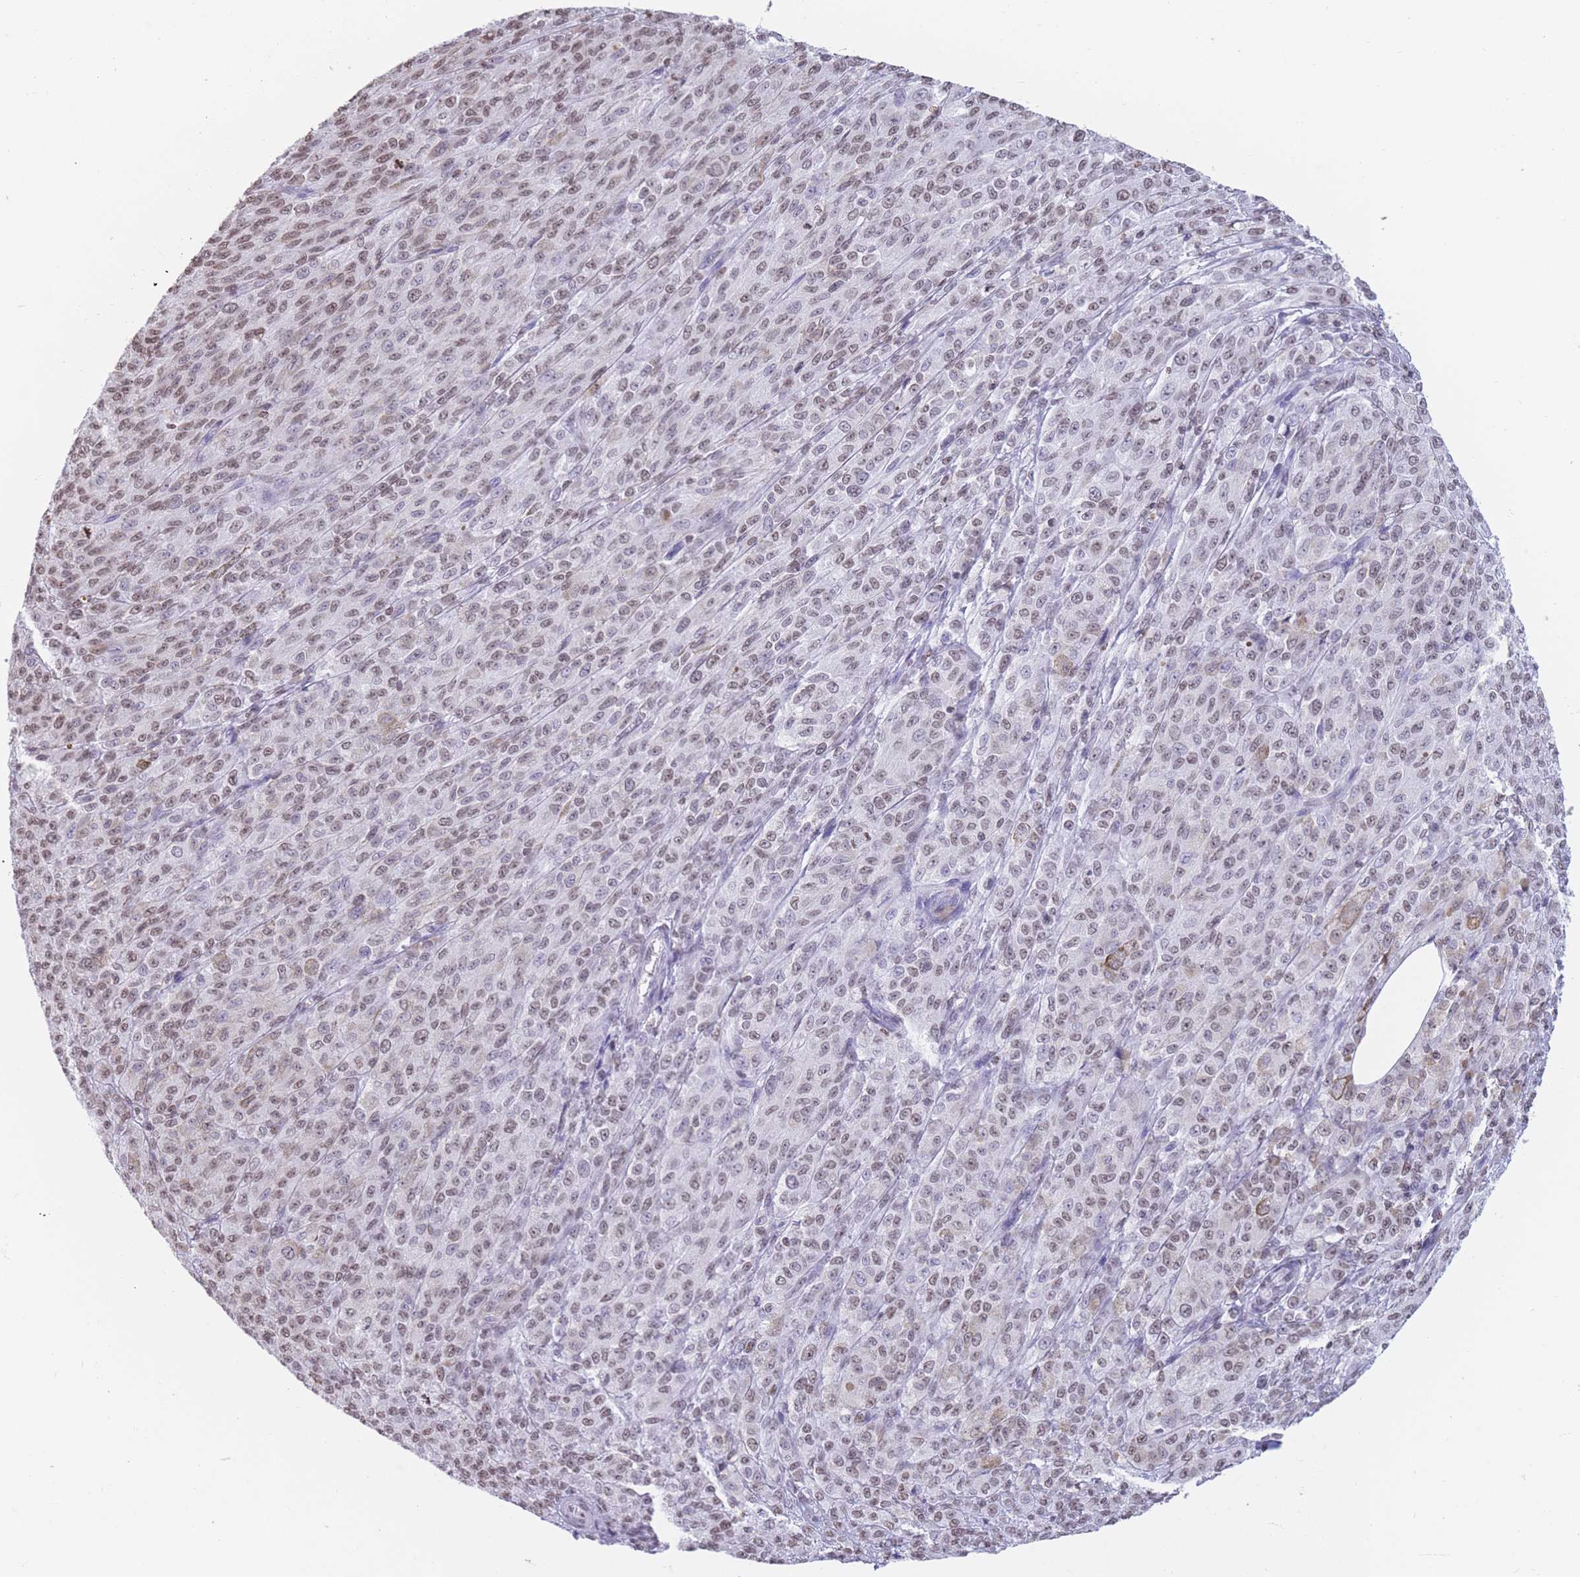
{"staining": {"intensity": "moderate", "quantity": "25%-75%", "location": "nuclear"}, "tissue": "melanoma", "cell_type": "Tumor cells", "image_type": "cancer", "snomed": [{"axis": "morphology", "description": "Malignant melanoma, NOS"}, {"axis": "topography", "description": "Skin"}], "caption": "Immunohistochemistry photomicrograph of neoplastic tissue: human melanoma stained using immunohistochemistry (IHC) reveals medium levels of moderate protein expression localized specifically in the nuclear of tumor cells, appearing as a nuclear brown color.", "gene": "RYK", "patient": {"sex": "female", "age": 52}}